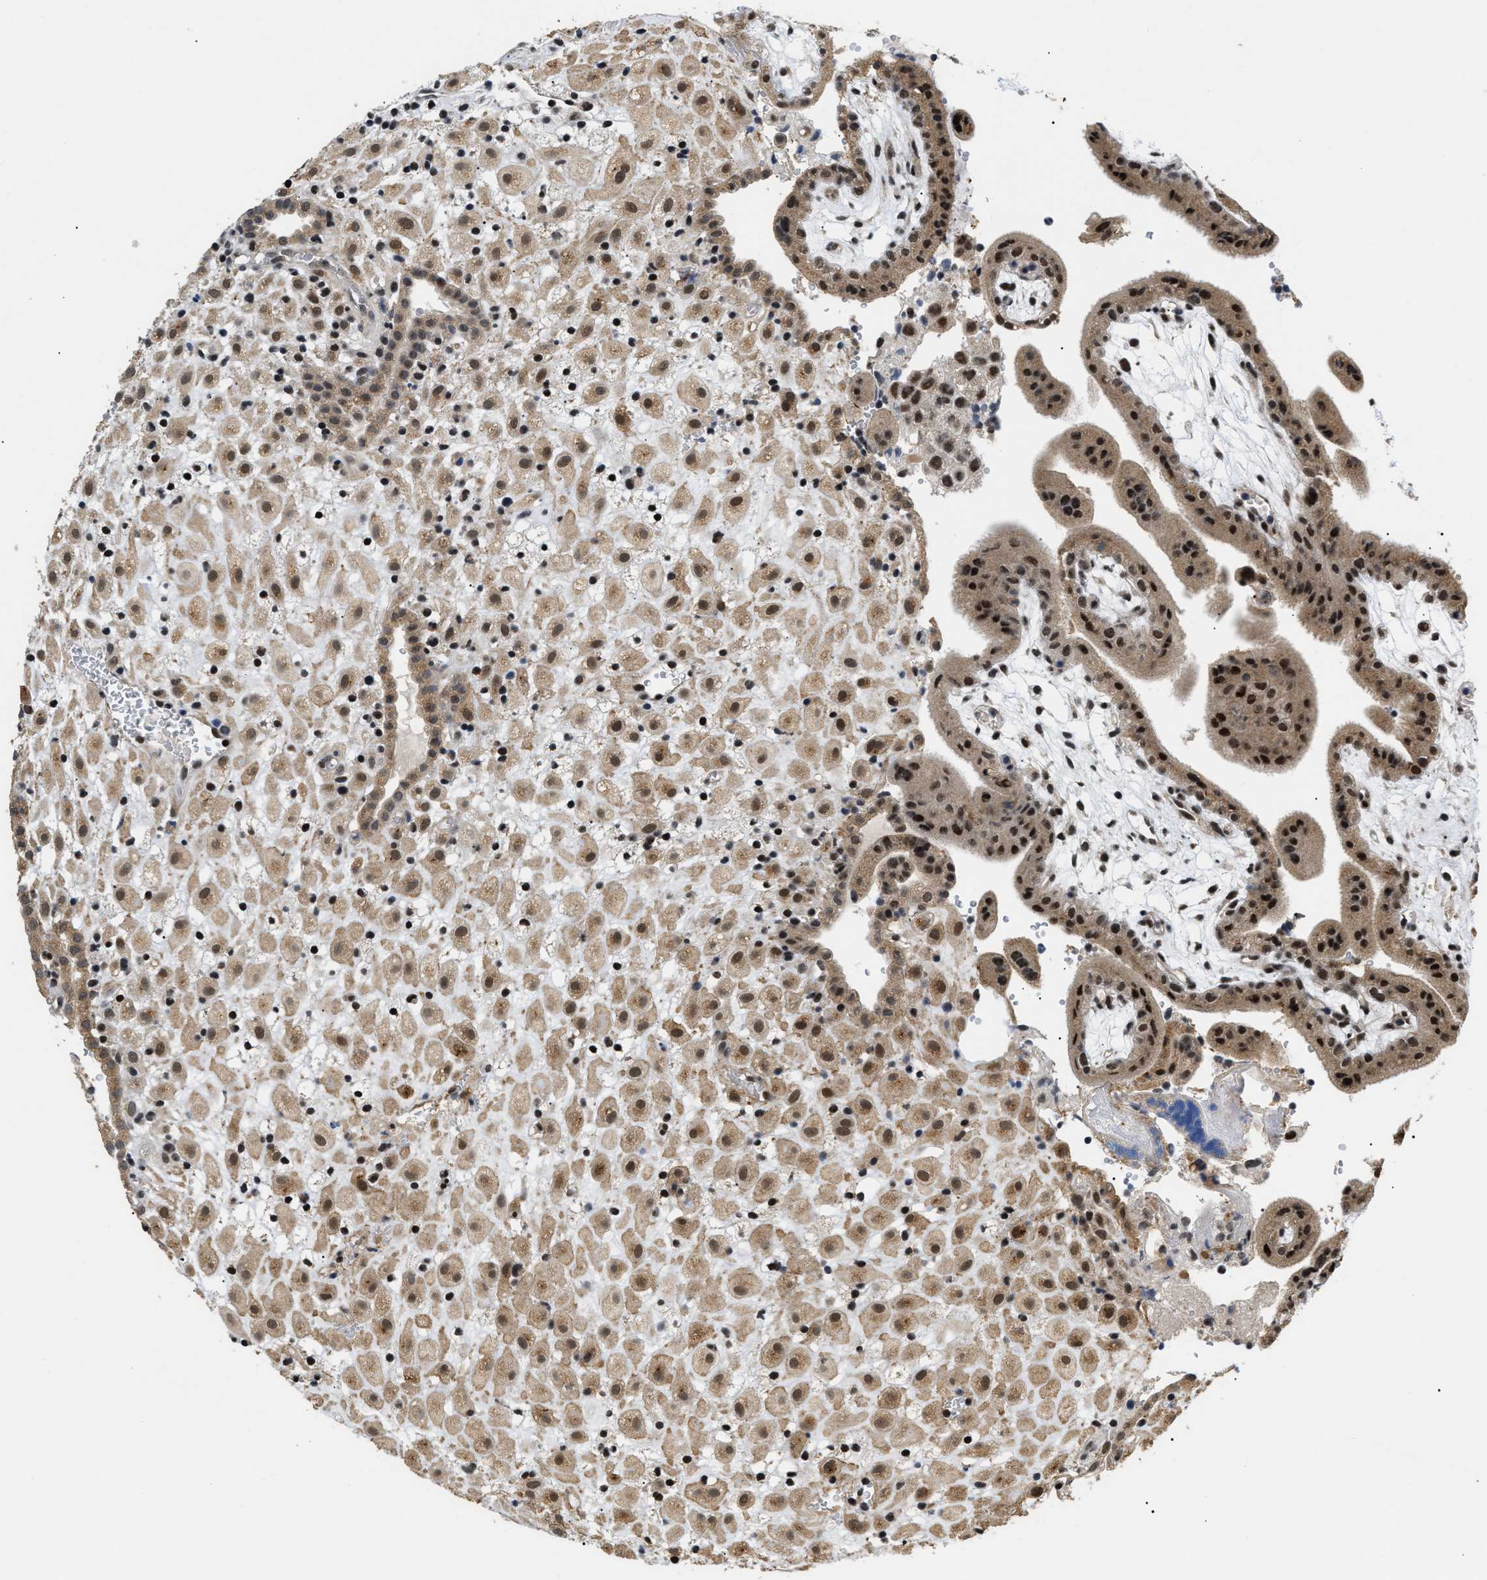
{"staining": {"intensity": "moderate", "quantity": ">75%", "location": "cytoplasmic/membranous,nuclear"}, "tissue": "placenta", "cell_type": "Decidual cells", "image_type": "normal", "snomed": [{"axis": "morphology", "description": "Normal tissue, NOS"}, {"axis": "topography", "description": "Placenta"}], "caption": "Immunohistochemistry (IHC) histopathology image of unremarkable placenta stained for a protein (brown), which displays medium levels of moderate cytoplasmic/membranous,nuclear positivity in about >75% of decidual cells.", "gene": "ZBTB11", "patient": {"sex": "female", "age": 18}}